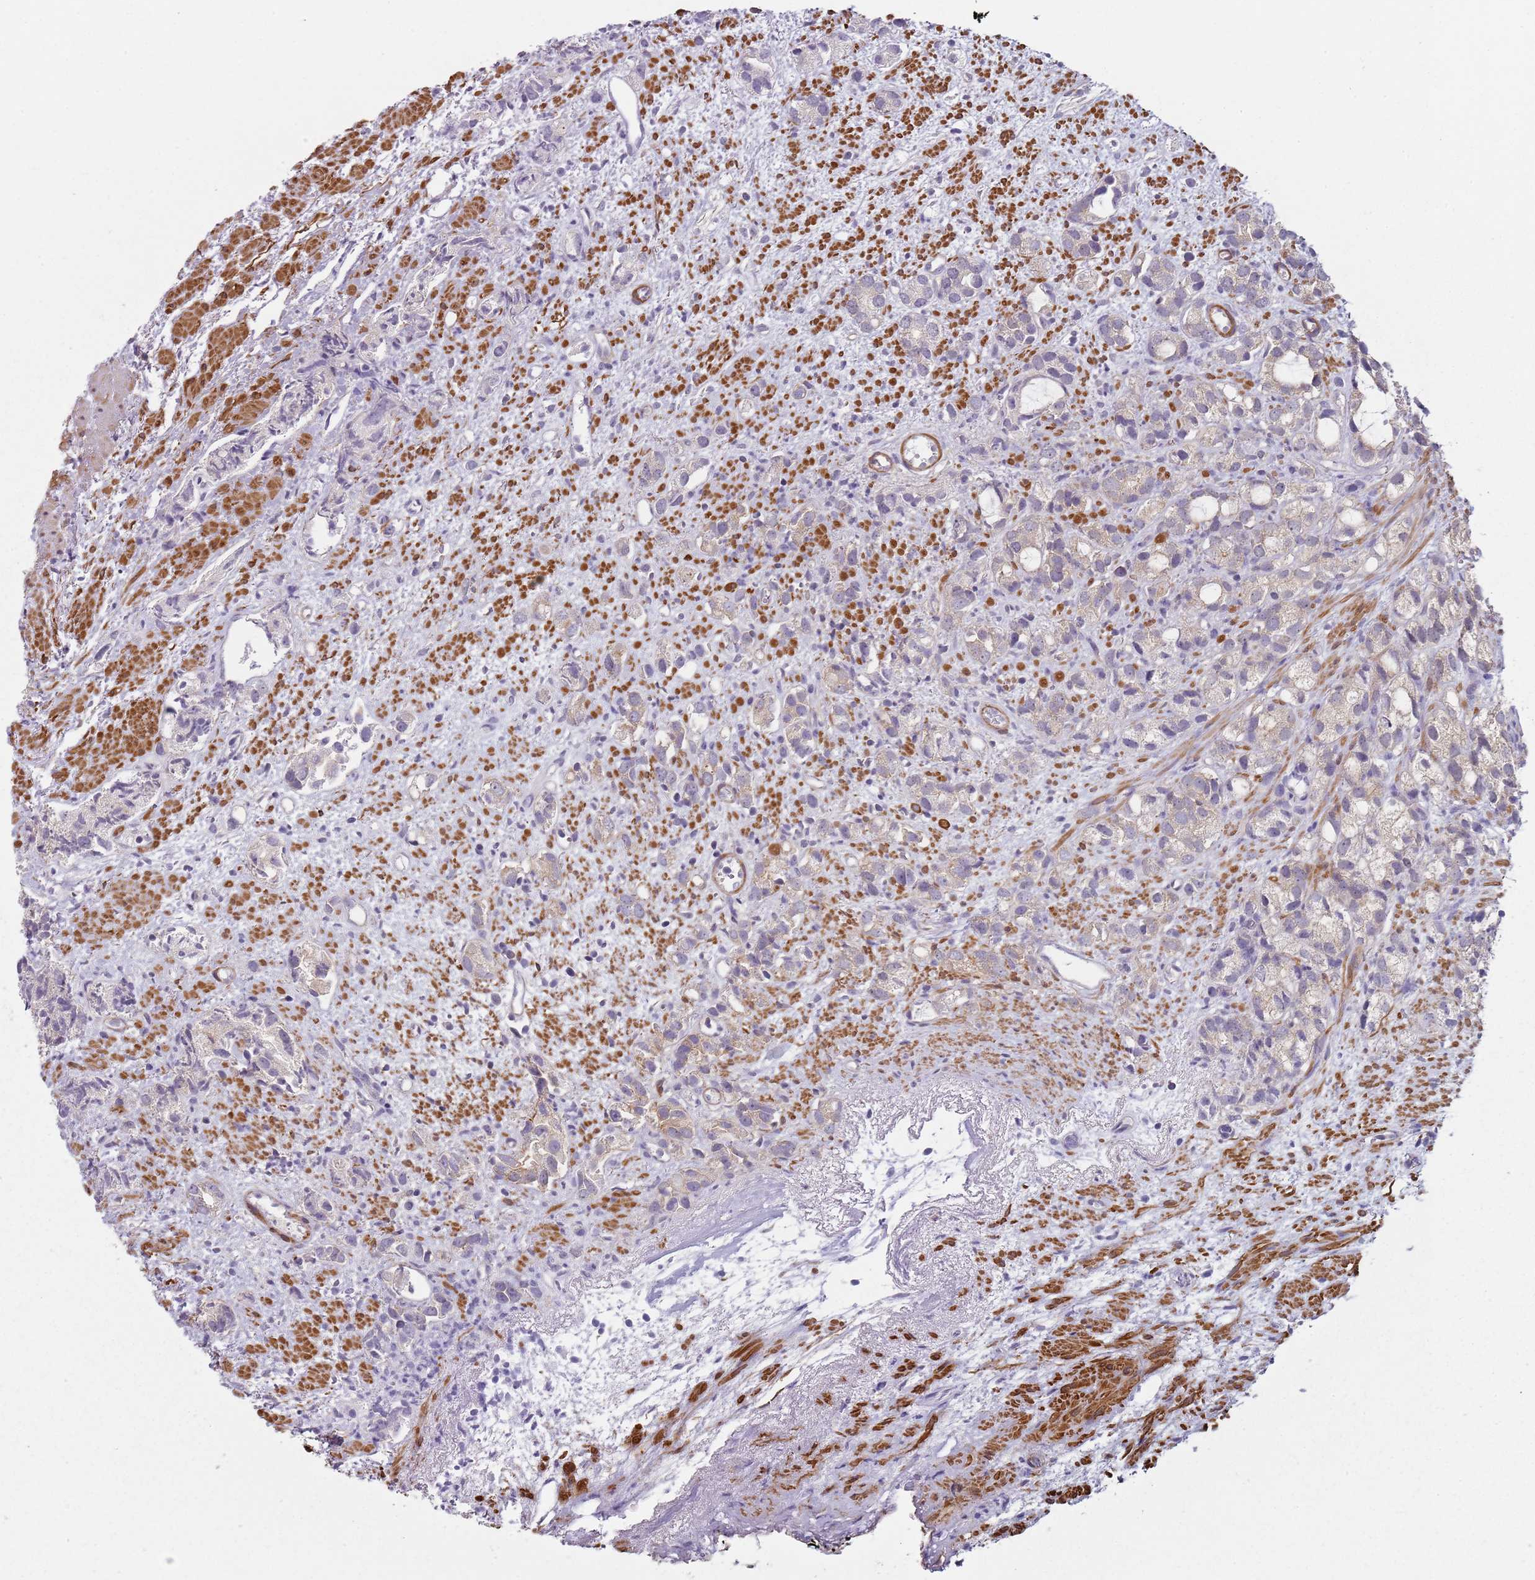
{"staining": {"intensity": "weak", "quantity": "<25%", "location": "cytoplasmic/membranous"}, "tissue": "prostate cancer", "cell_type": "Tumor cells", "image_type": "cancer", "snomed": [{"axis": "morphology", "description": "Adenocarcinoma, High grade"}, {"axis": "topography", "description": "Prostate"}], "caption": "Prostate adenocarcinoma (high-grade) stained for a protein using immunohistochemistry reveals no staining tumor cells.", "gene": "SLC26A6", "patient": {"sex": "male", "age": 82}}